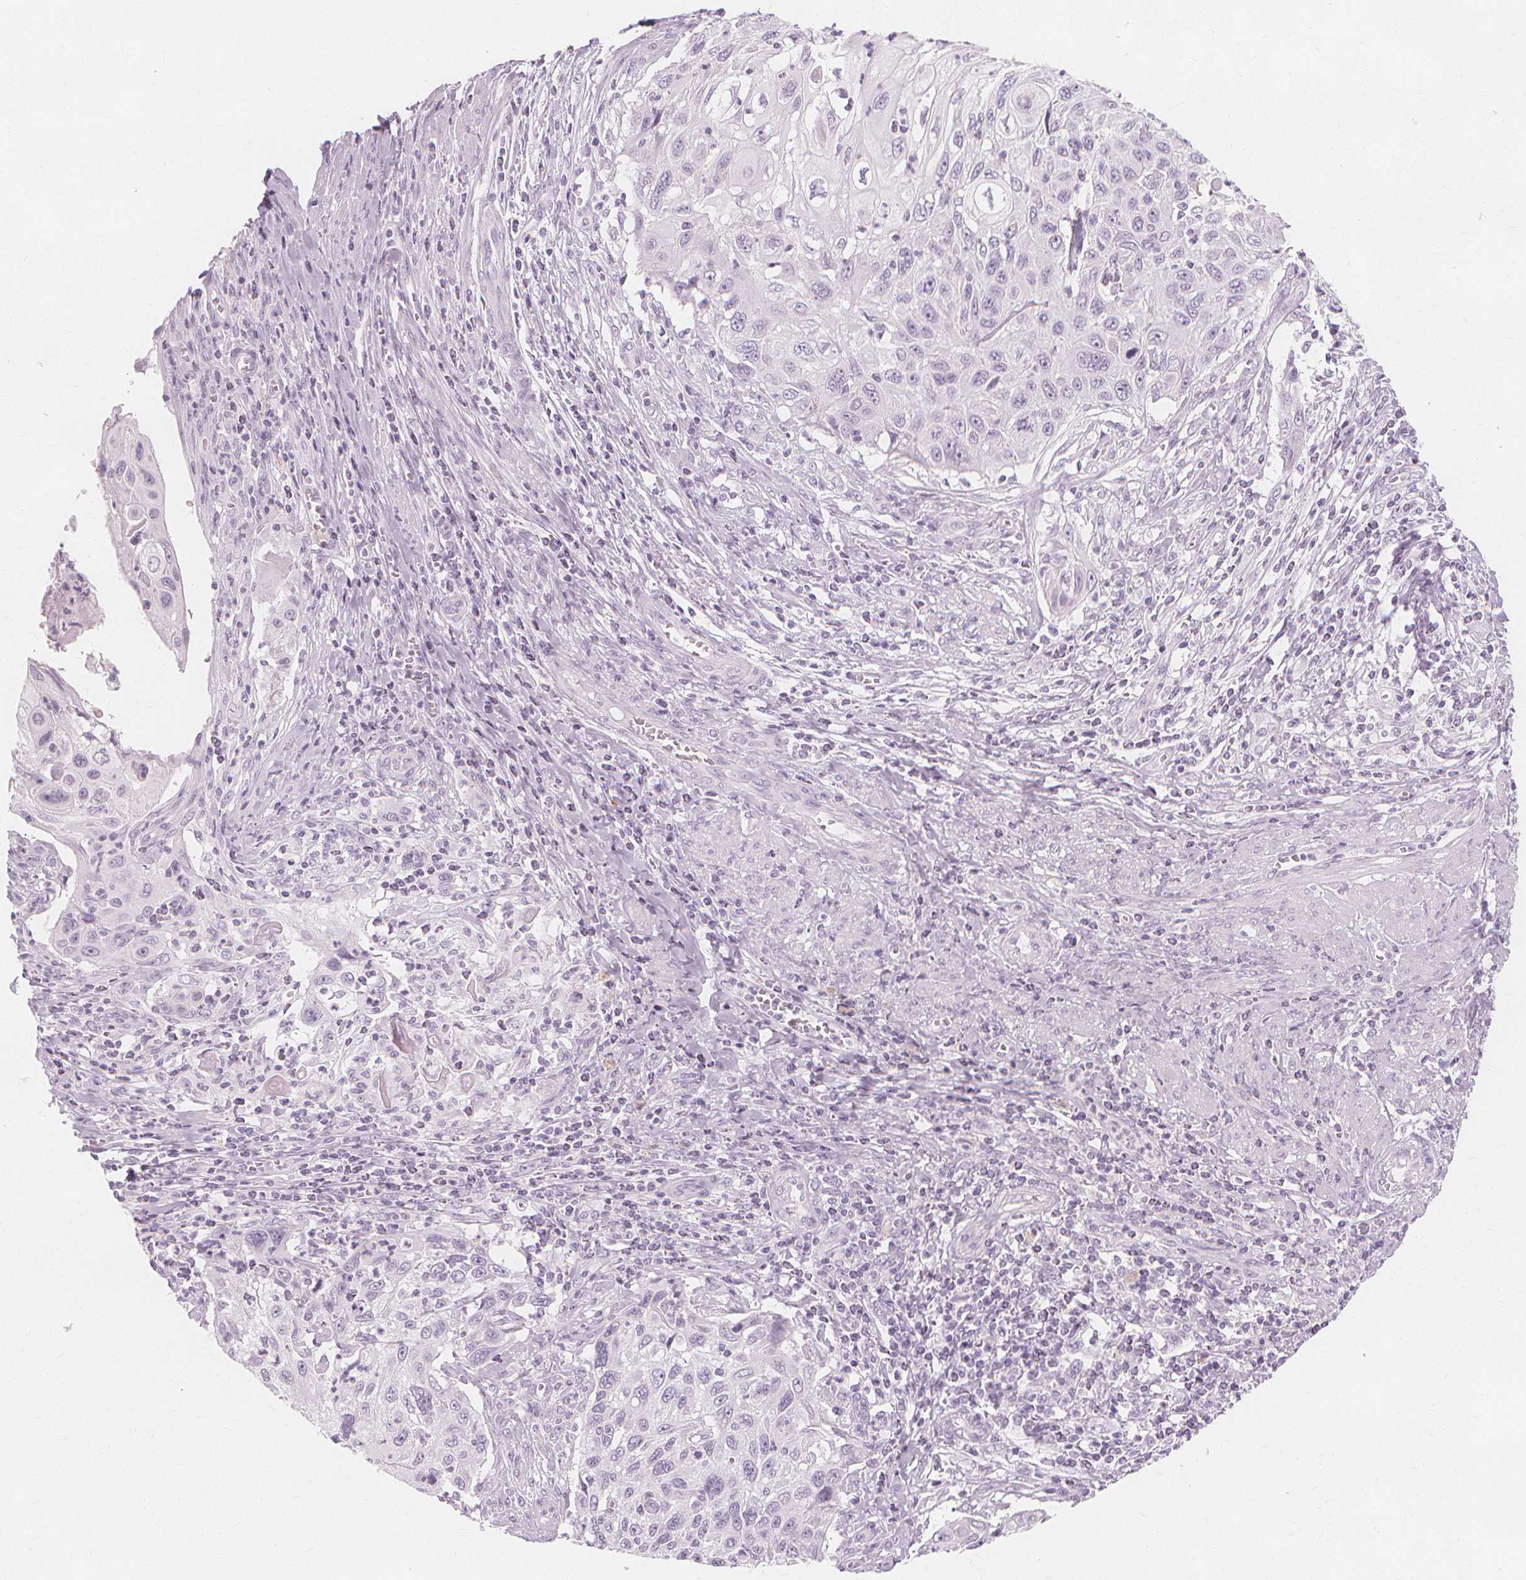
{"staining": {"intensity": "negative", "quantity": "none", "location": "none"}, "tissue": "cervical cancer", "cell_type": "Tumor cells", "image_type": "cancer", "snomed": [{"axis": "morphology", "description": "Squamous cell carcinoma, NOS"}, {"axis": "topography", "description": "Cervix"}], "caption": "IHC image of neoplastic tissue: human cervical squamous cell carcinoma stained with DAB shows no significant protein expression in tumor cells.", "gene": "TFF1", "patient": {"sex": "female", "age": 70}}